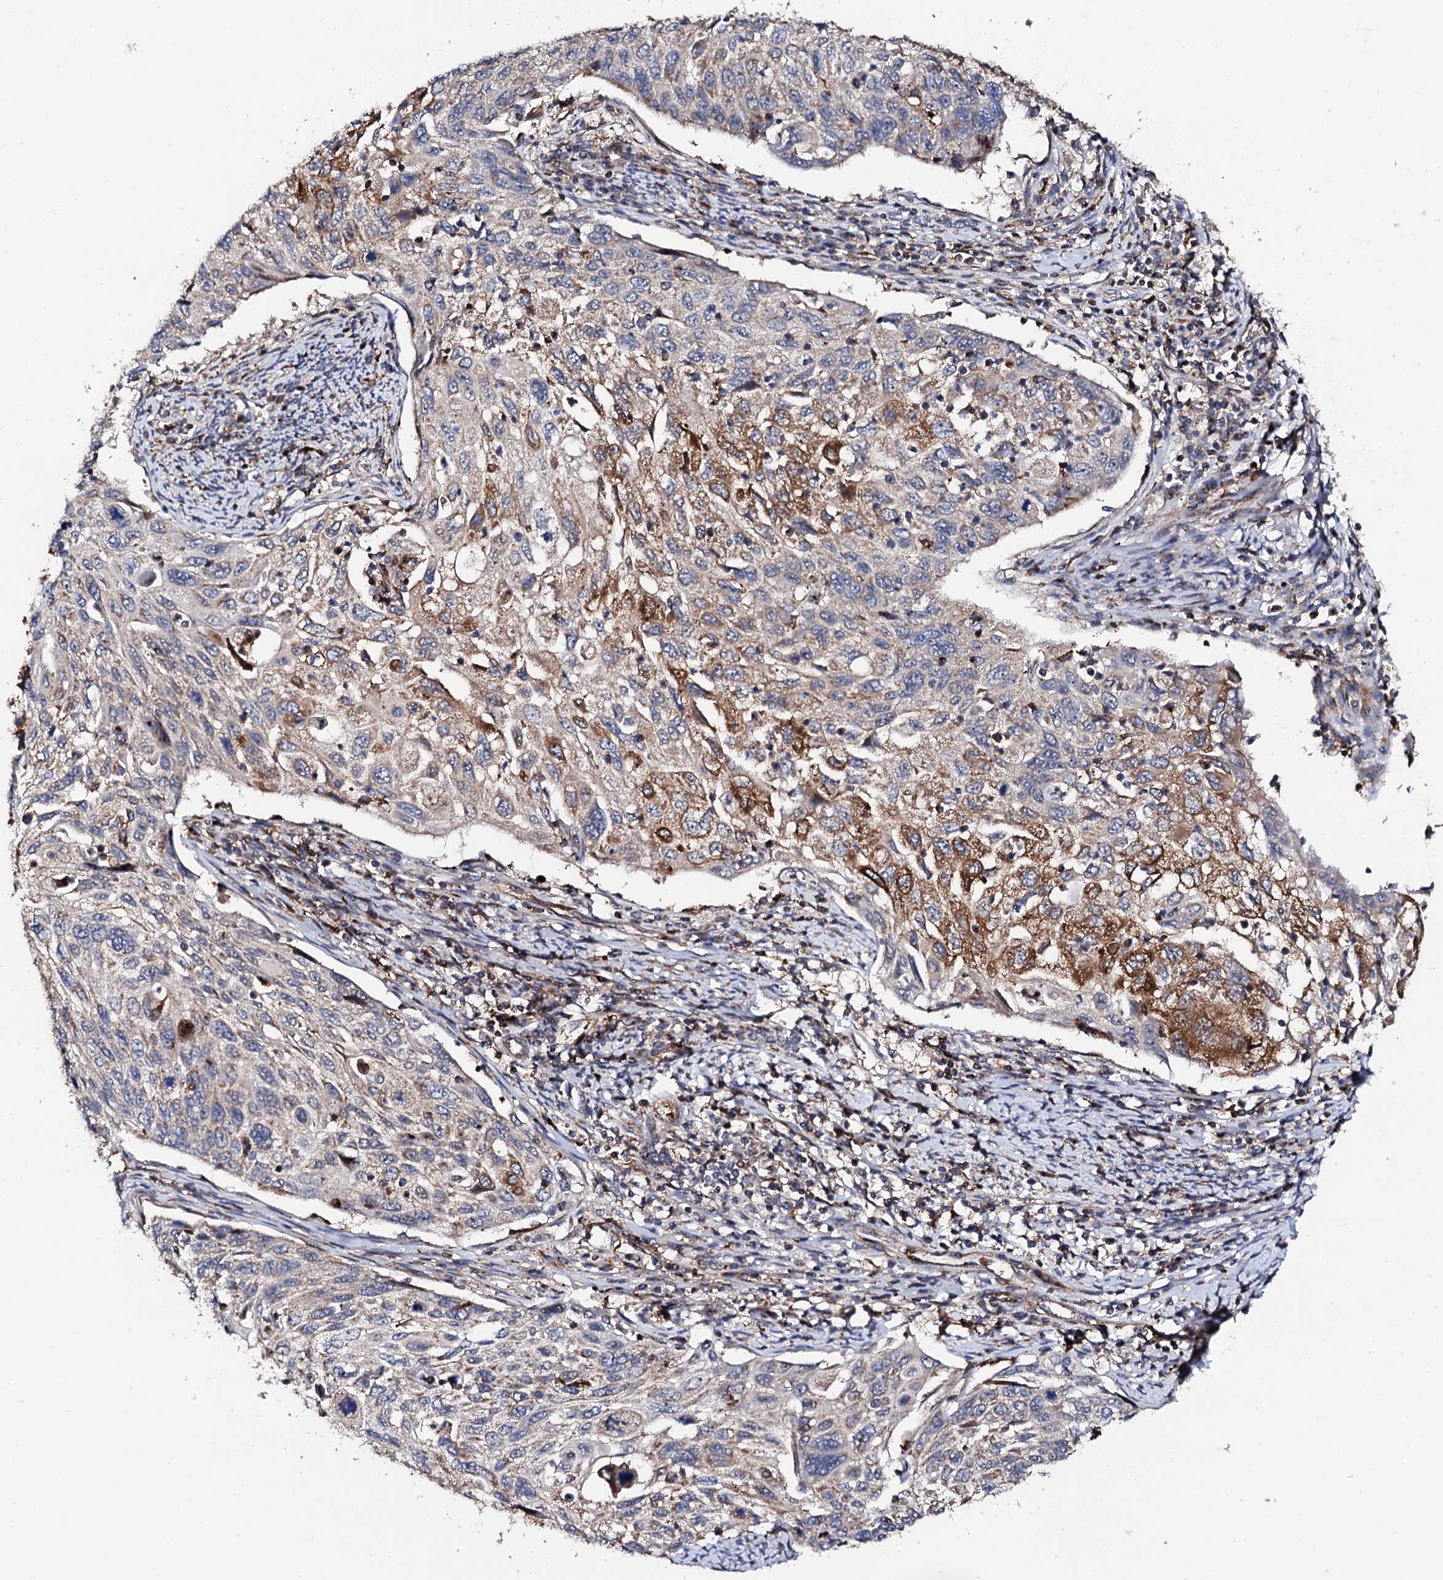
{"staining": {"intensity": "moderate", "quantity": "<25%", "location": "cytoplasmic/membranous"}, "tissue": "cervical cancer", "cell_type": "Tumor cells", "image_type": "cancer", "snomed": [{"axis": "morphology", "description": "Squamous cell carcinoma, NOS"}, {"axis": "topography", "description": "Cervix"}], "caption": "Tumor cells reveal moderate cytoplasmic/membranous positivity in about <25% of cells in squamous cell carcinoma (cervical). The staining was performed using DAB (3,3'-diaminobenzidine), with brown indicating positive protein expression. Nuclei are stained blue with hematoxylin.", "gene": "GTPBP4", "patient": {"sex": "female", "age": 70}}